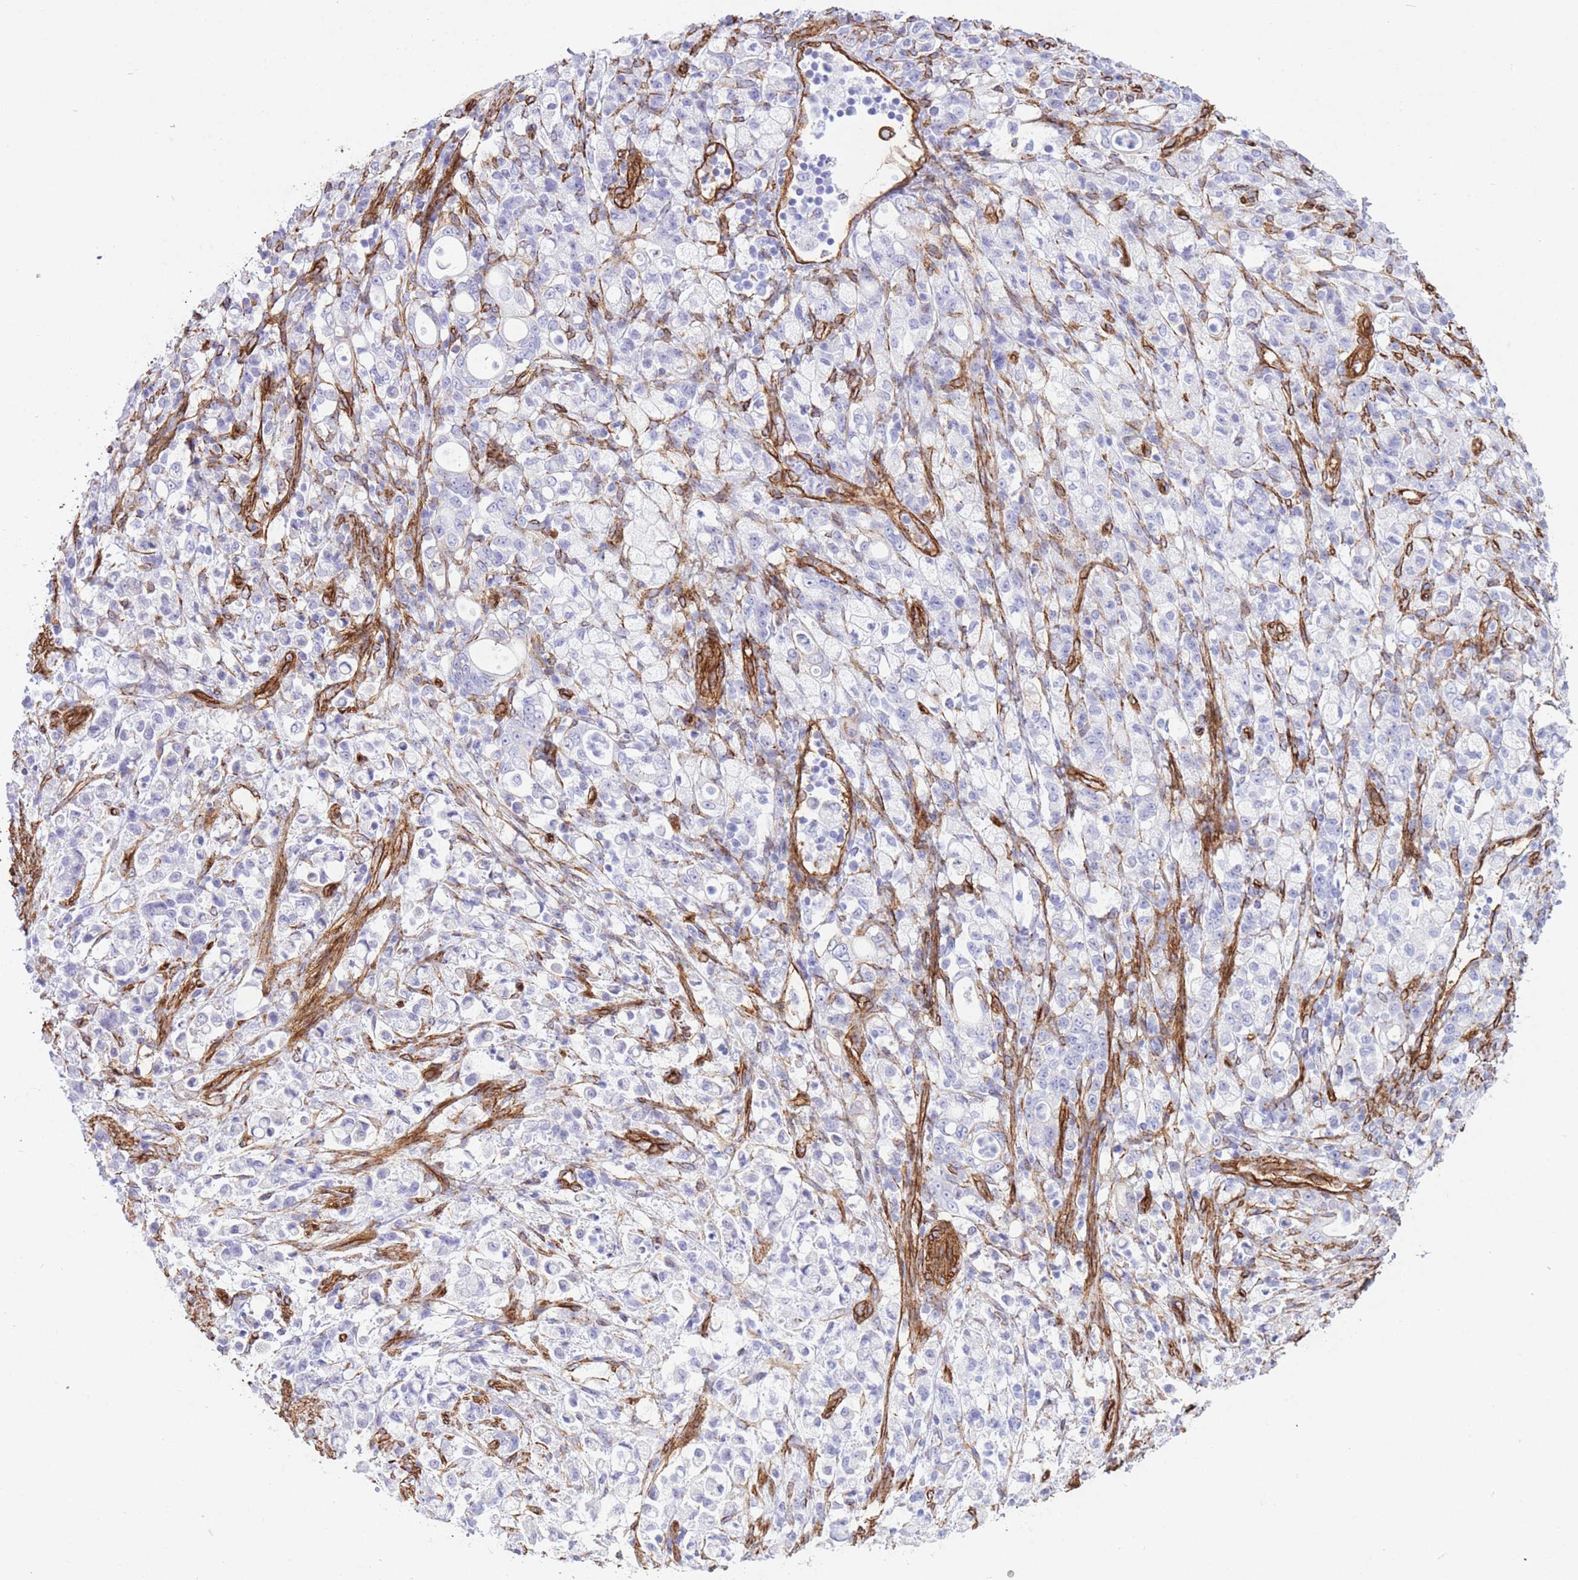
{"staining": {"intensity": "negative", "quantity": "none", "location": "none"}, "tissue": "stomach cancer", "cell_type": "Tumor cells", "image_type": "cancer", "snomed": [{"axis": "morphology", "description": "Adenocarcinoma, NOS"}, {"axis": "topography", "description": "Stomach"}], "caption": "The IHC image has no significant staining in tumor cells of stomach cancer (adenocarcinoma) tissue.", "gene": "CAVIN1", "patient": {"sex": "female", "age": 60}}